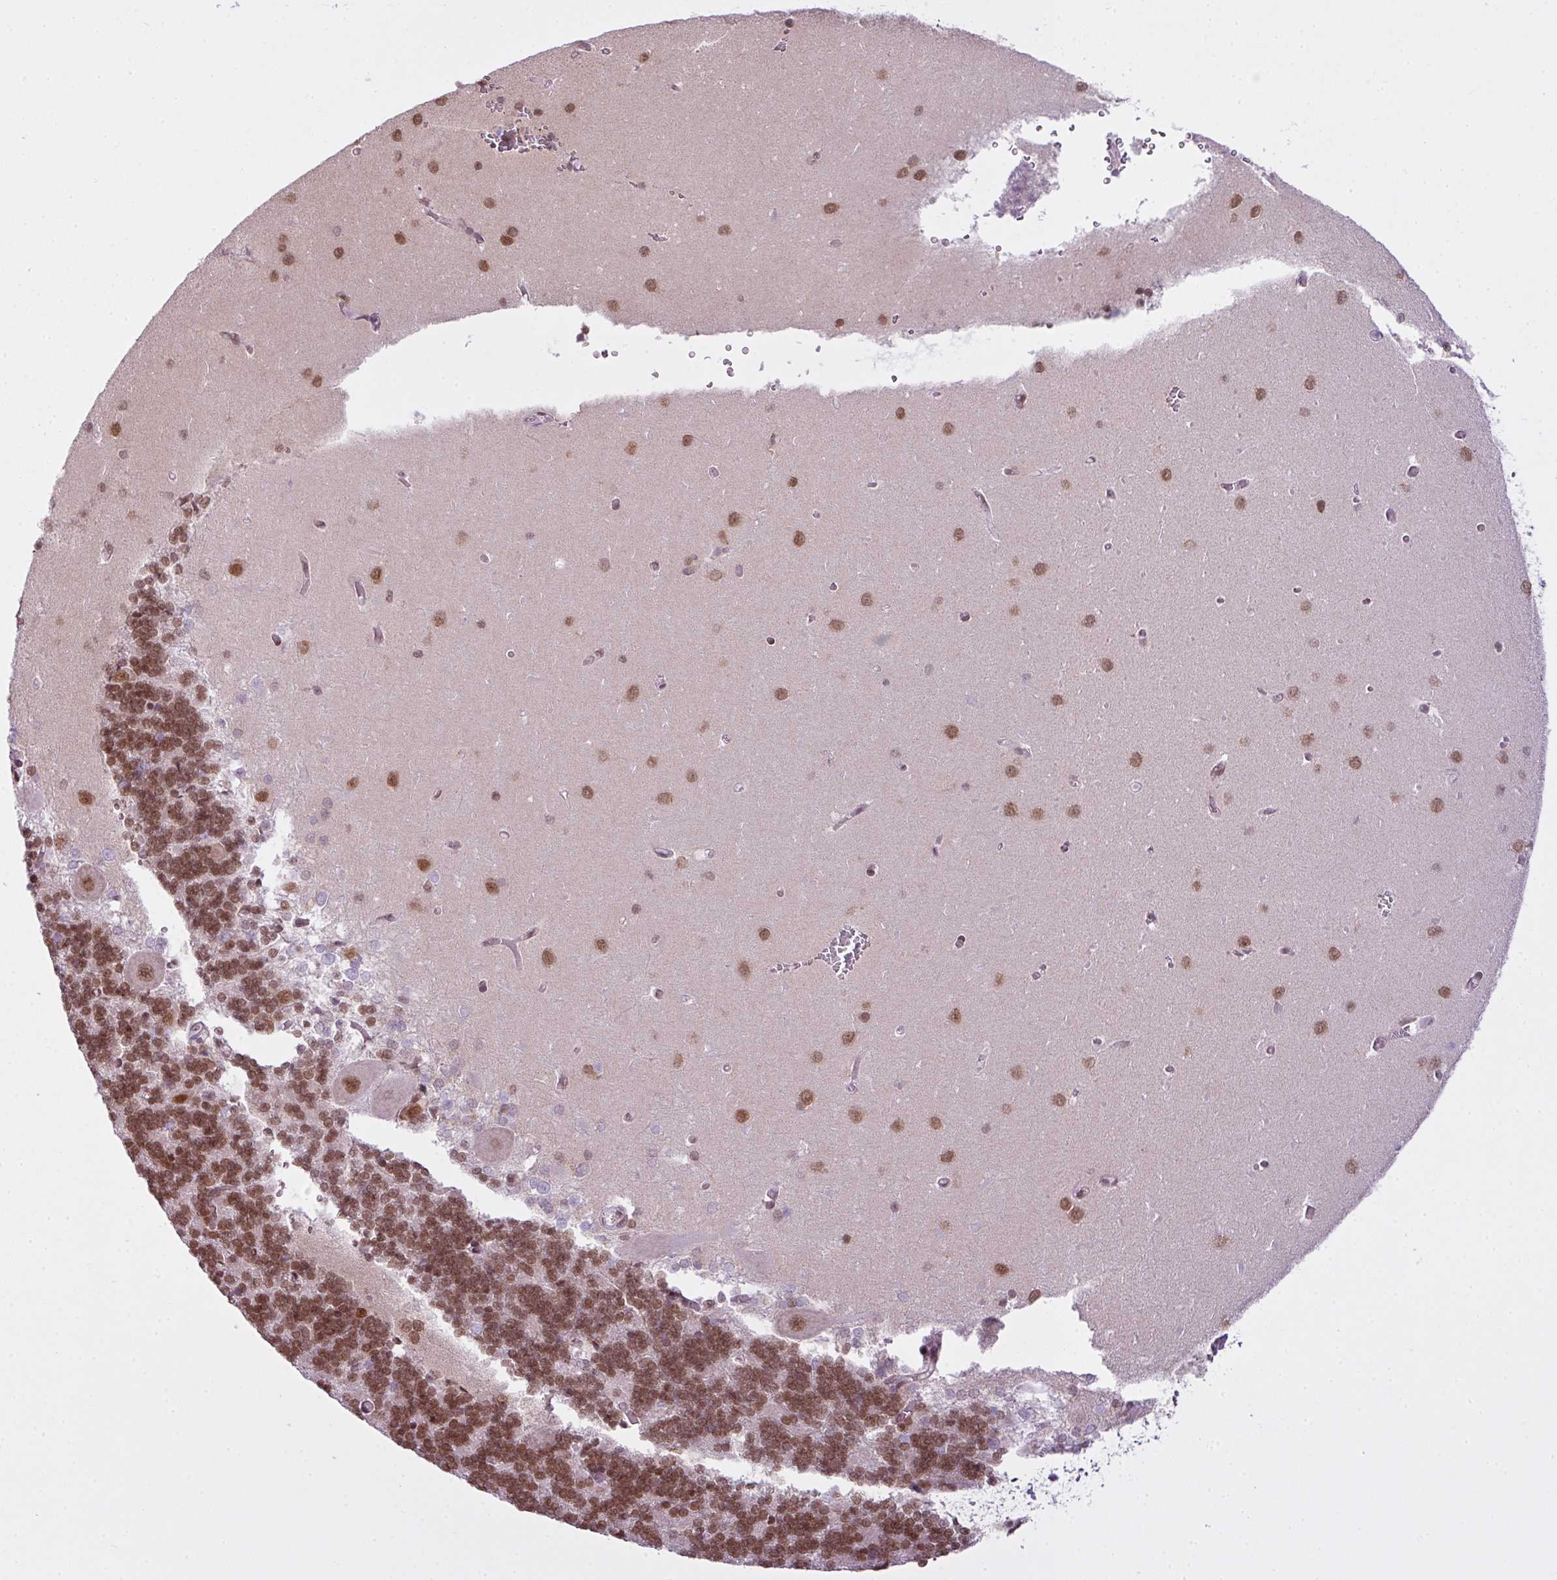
{"staining": {"intensity": "moderate", "quantity": ">75%", "location": "nuclear"}, "tissue": "cerebellum", "cell_type": "Cells in granular layer", "image_type": "normal", "snomed": [{"axis": "morphology", "description": "Normal tissue, NOS"}, {"axis": "topography", "description": "Cerebellum"}], "caption": "DAB (3,3'-diaminobenzidine) immunohistochemical staining of unremarkable cerebellum displays moderate nuclear protein expression in approximately >75% of cells in granular layer. Using DAB (3,3'-diaminobenzidine) (brown) and hematoxylin (blue) stains, captured at high magnification using brightfield microscopy.", "gene": "ARL6IP4", "patient": {"sex": "male", "age": 37}}